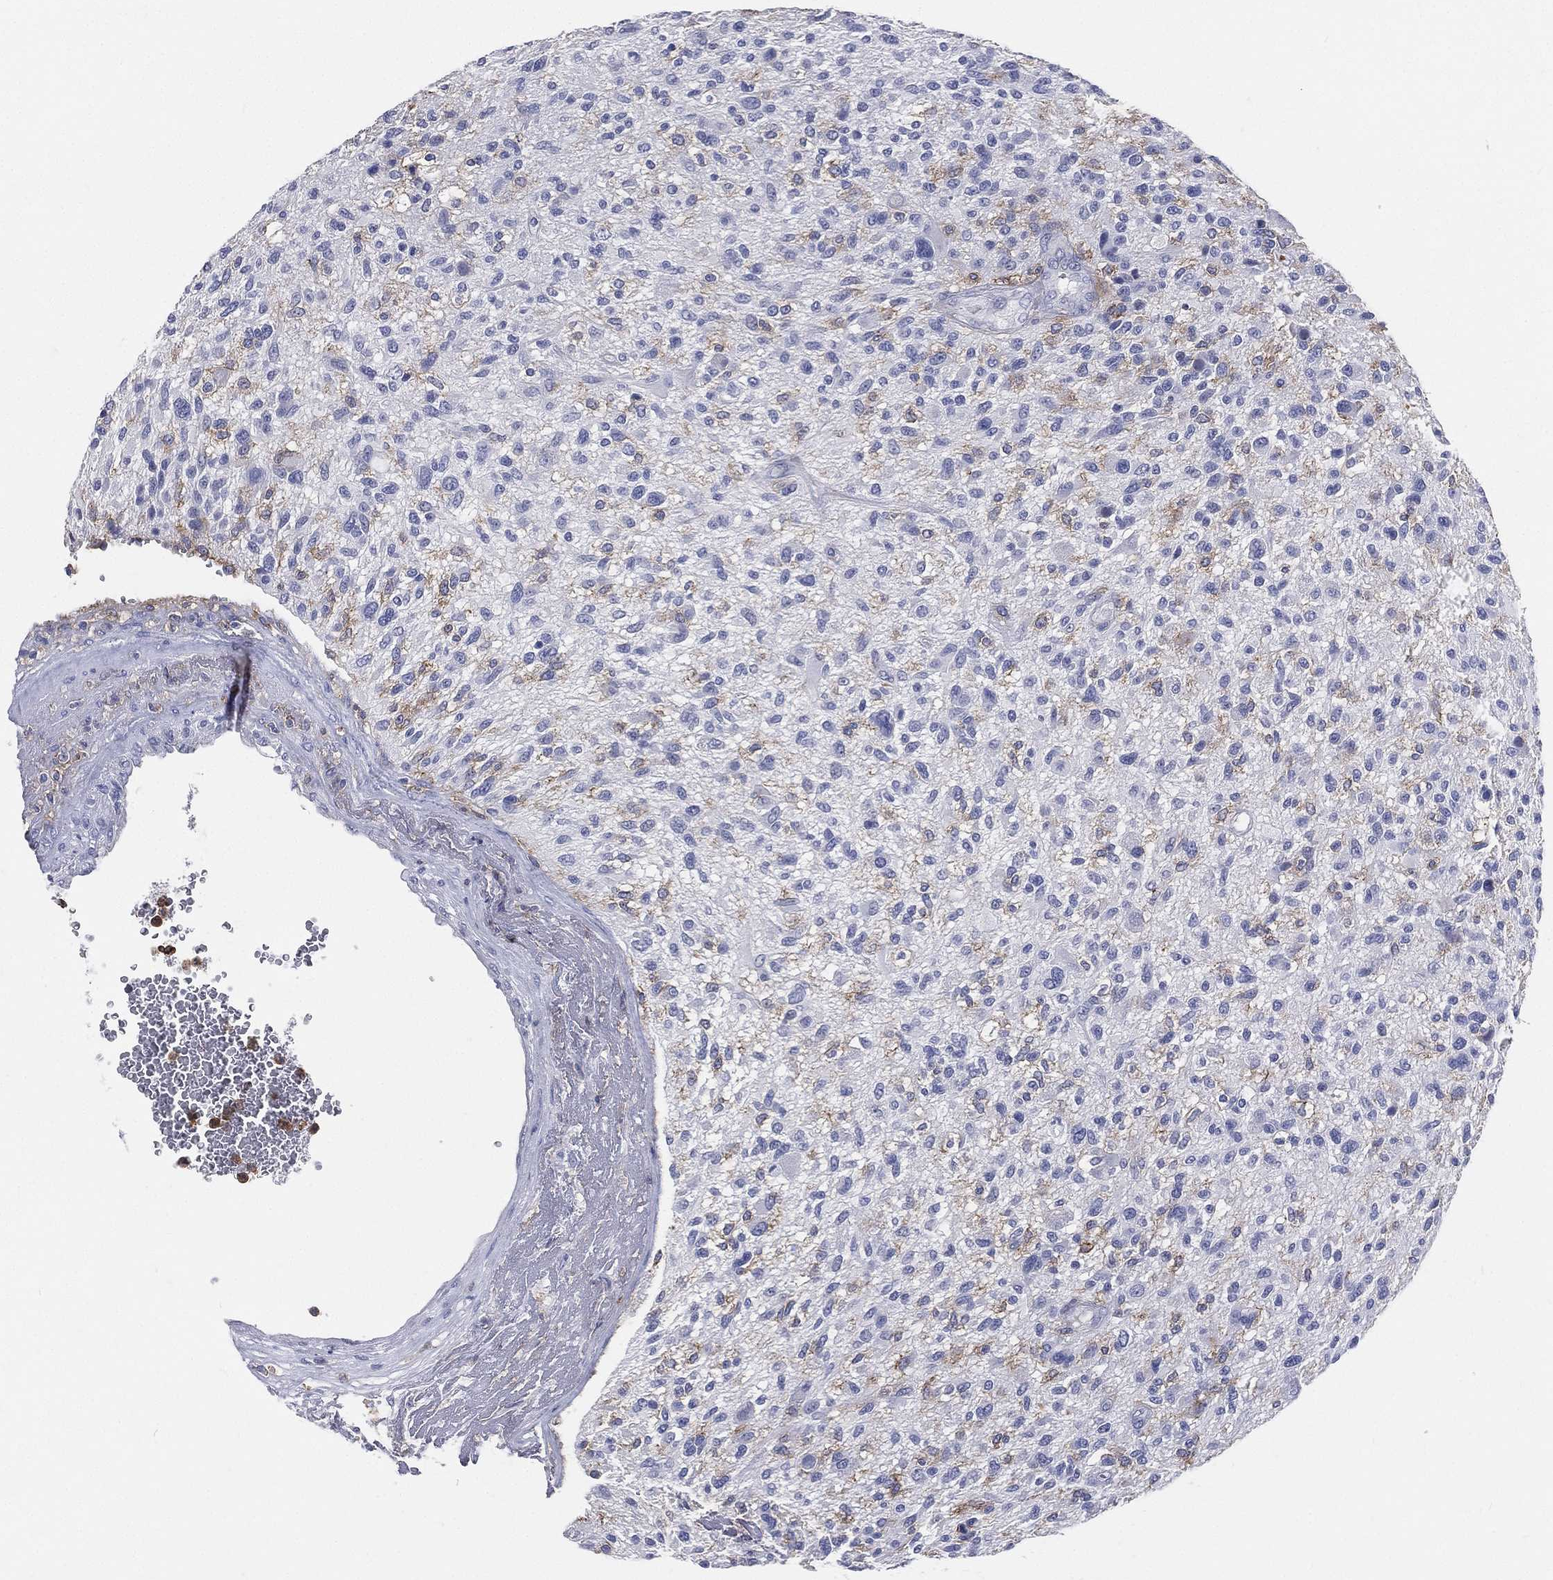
{"staining": {"intensity": "negative", "quantity": "none", "location": "none"}, "tissue": "glioma", "cell_type": "Tumor cells", "image_type": "cancer", "snomed": [{"axis": "morphology", "description": "Glioma, malignant, High grade"}, {"axis": "topography", "description": "Brain"}], "caption": "Malignant glioma (high-grade) stained for a protein using immunohistochemistry reveals no staining tumor cells.", "gene": "CD33", "patient": {"sex": "male", "age": 47}}